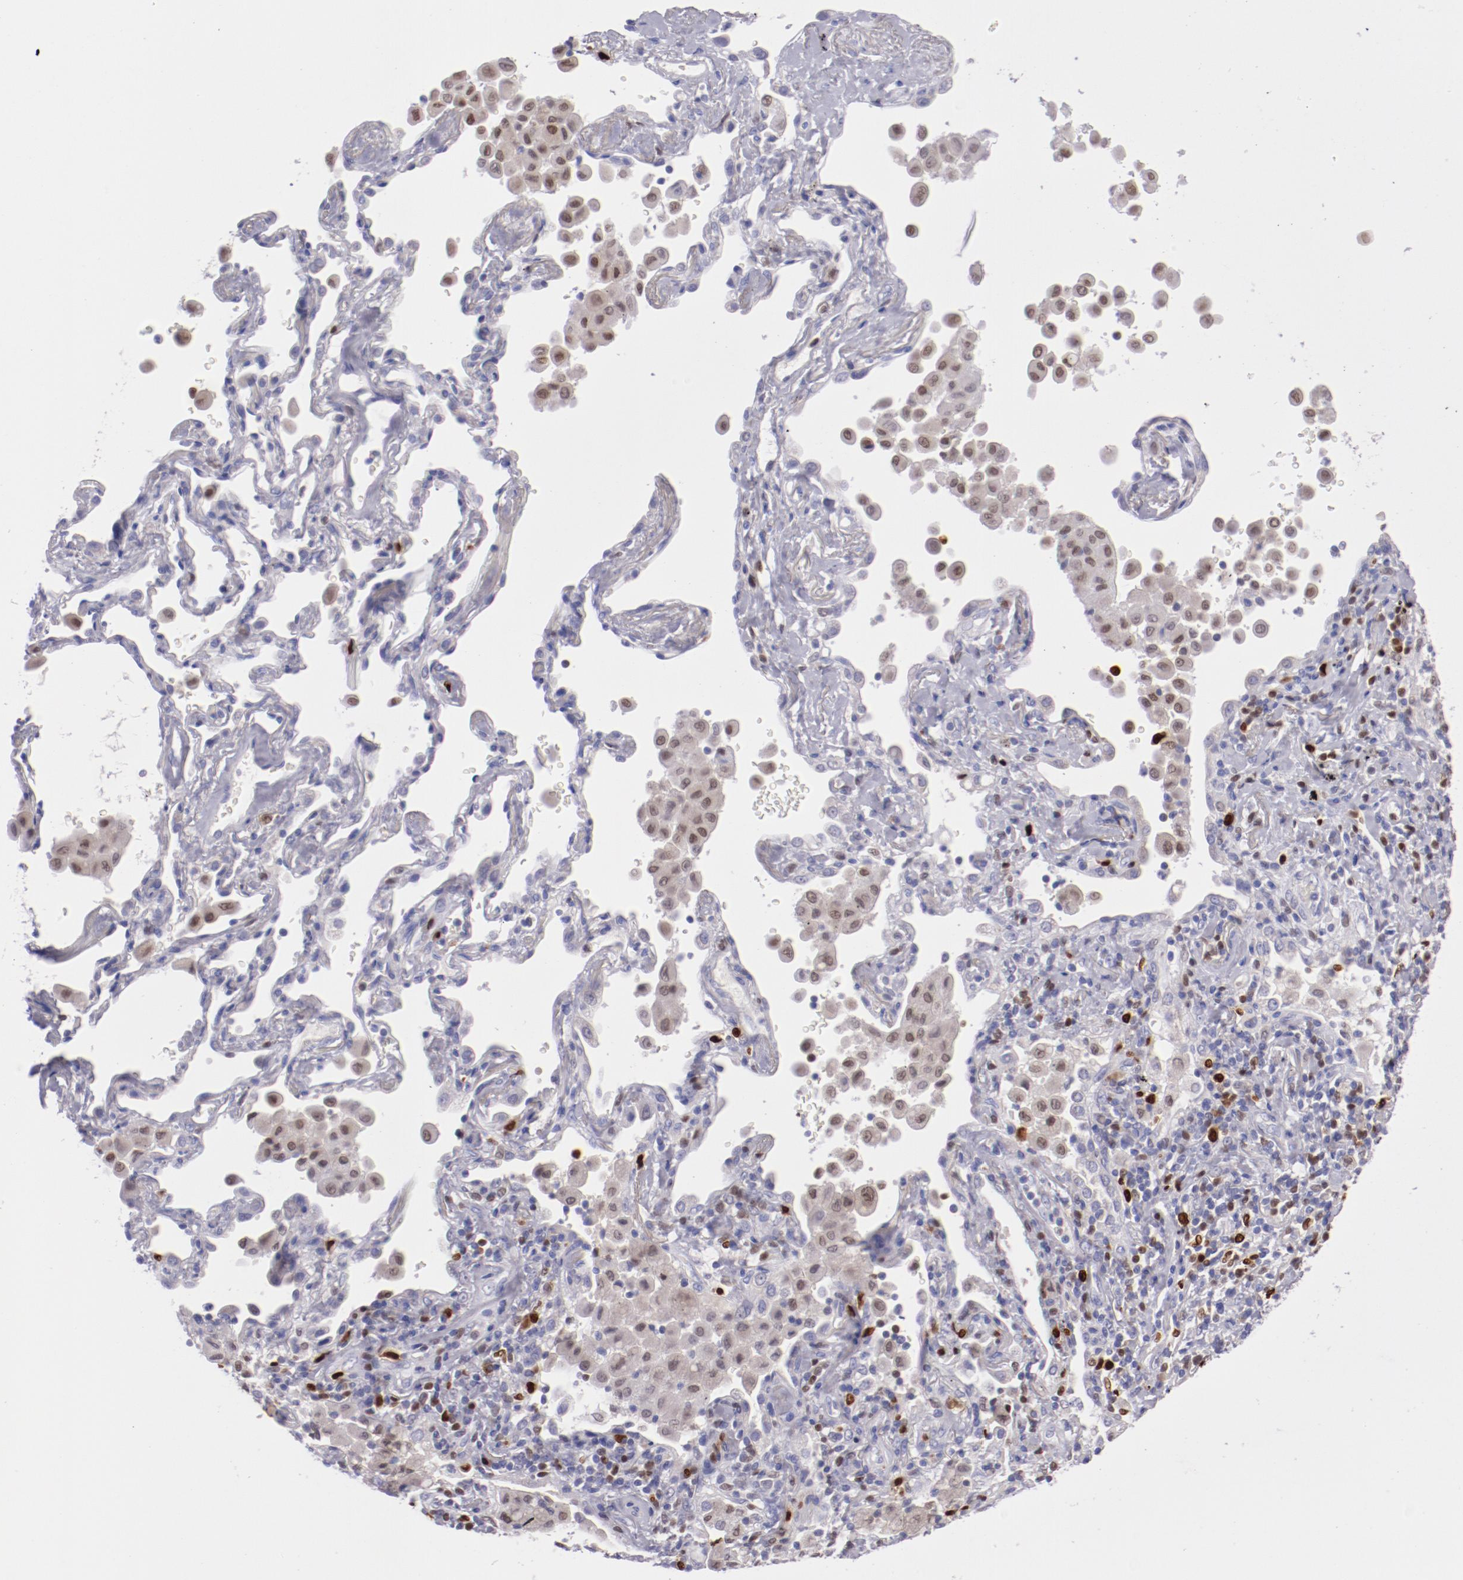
{"staining": {"intensity": "negative", "quantity": "none", "location": "none"}, "tissue": "lung cancer", "cell_type": "Tumor cells", "image_type": "cancer", "snomed": [{"axis": "morphology", "description": "Squamous cell carcinoma, NOS"}, {"axis": "topography", "description": "Lung"}], "caption": "This is an immunohistochemistry (IHC) histopathology image of lung cancer (squamous cell carcinoma). There is no positivity in tumor cells.", "gene": "IRF8", "patient": {"sex": "female", "age": 67}}